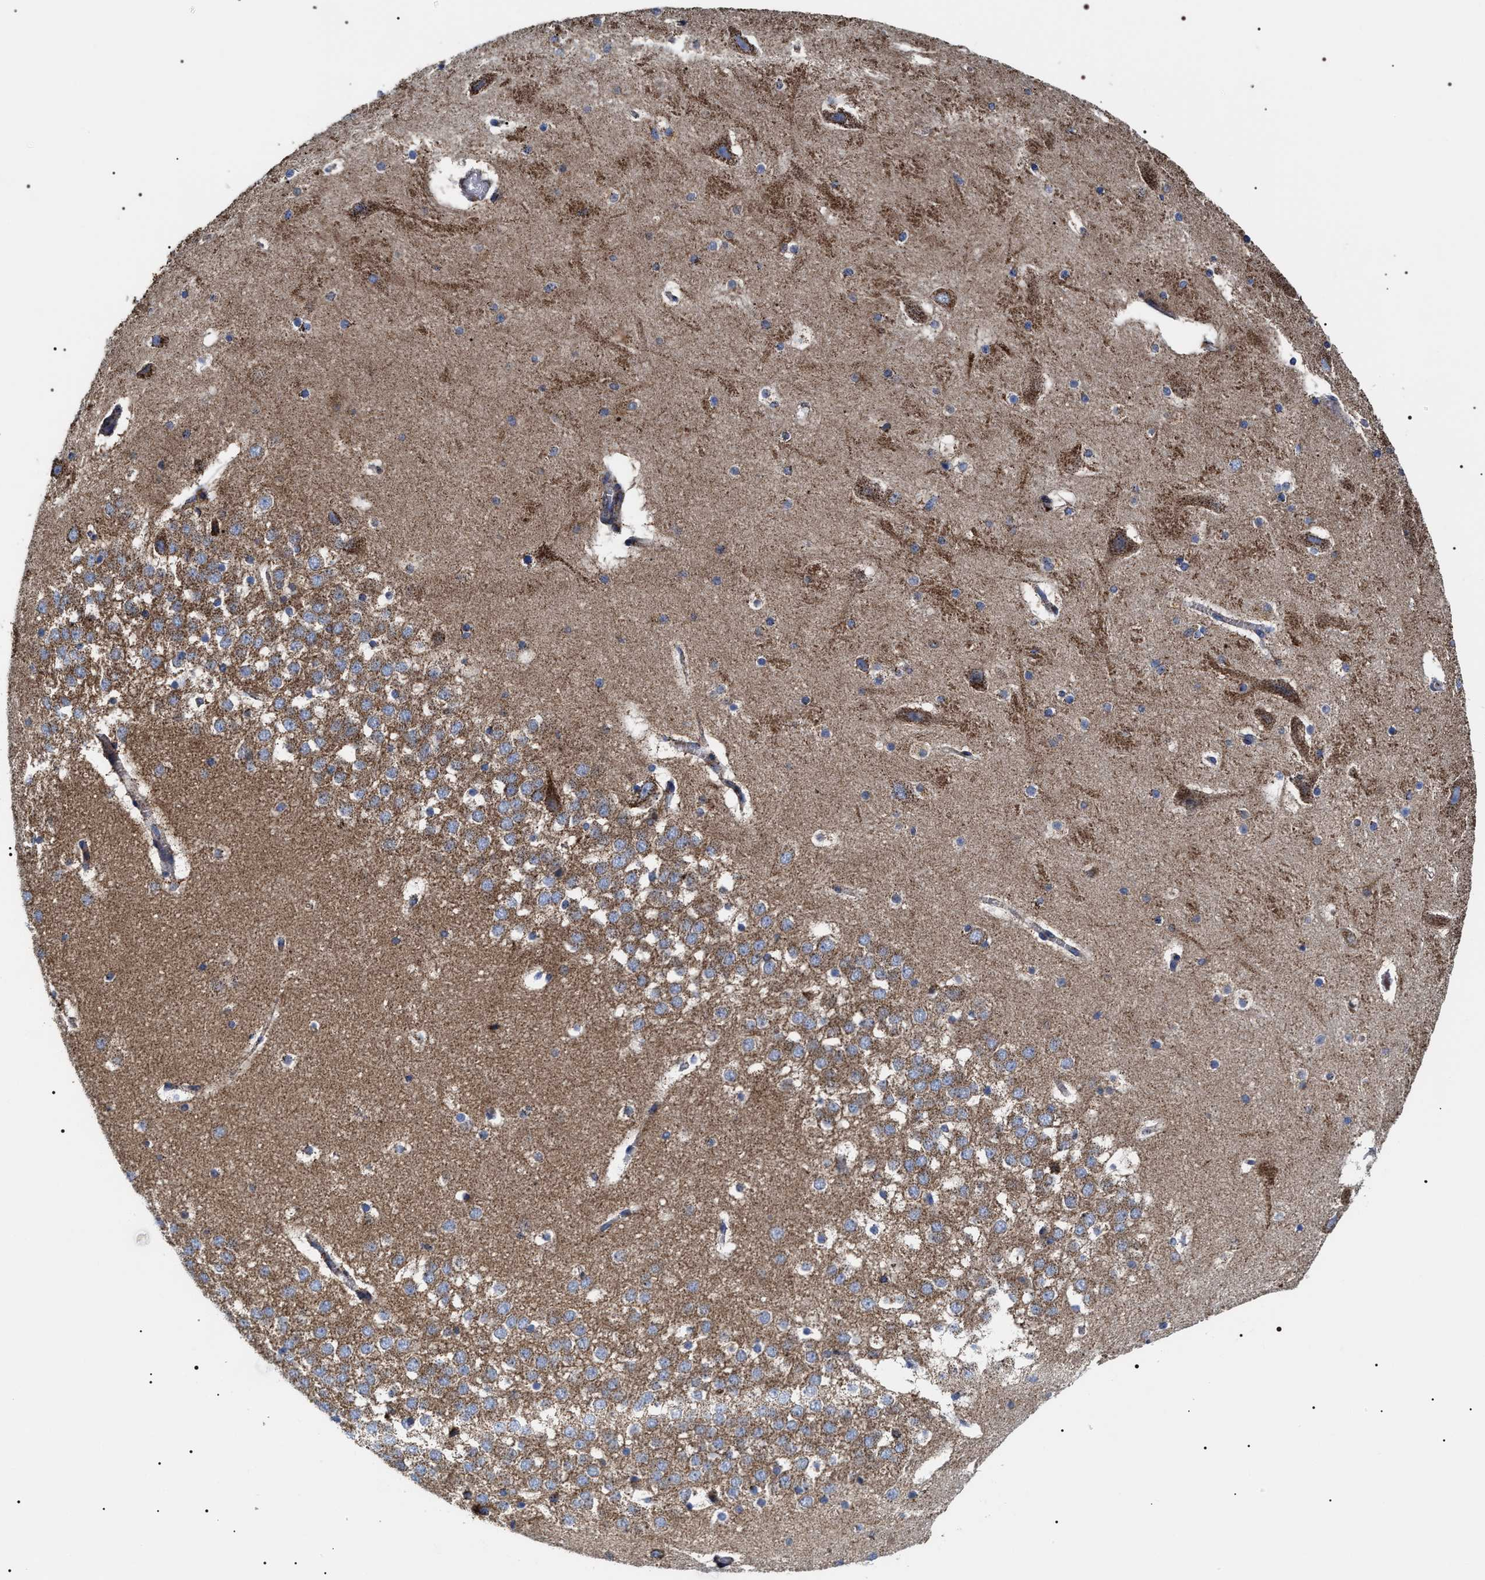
{"staining": {"intensity": "moderate", "quantity": "25%-75%", "location": "cytoplasmic/membranous"}, "tissue": "hippocampus", "cell_type": "Glial cells", "image_type": "normal", "snomed": [{"axis": "morphology", "description": "Normal tissue, NOS"}, {"axis": "topography", "description": "Hippocampus"}], "caption": "DAB immunohistochemical staining of normal human hippocampus exhibits moderate cytoplasmic/membranous protein staining in approximately 25%-75% of glial cells.", "gene": "COG5", "patient": {"sex": "male", "age": 45}}